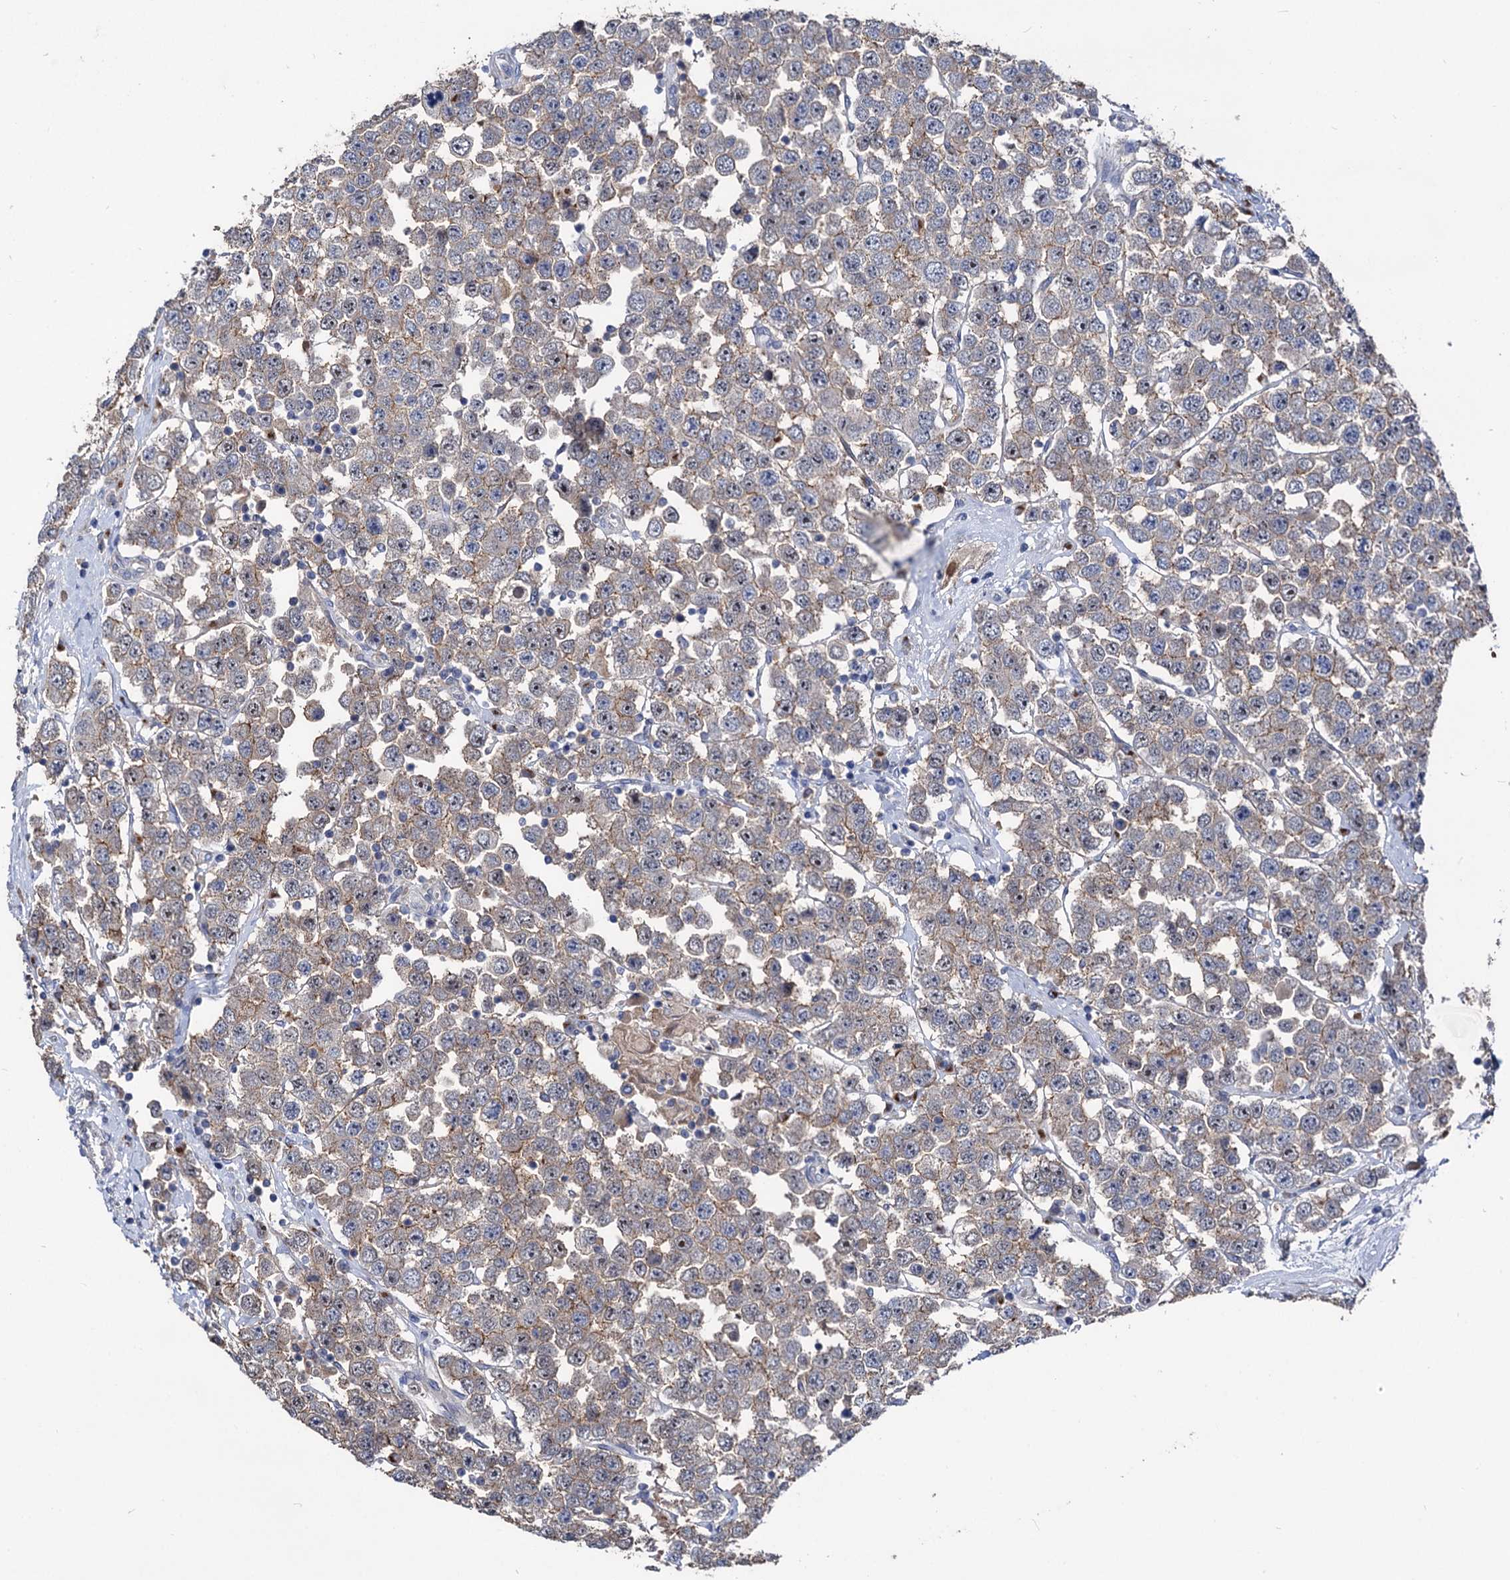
{"staining": {"intensity": "weak", "quantity": "25%-75%", "location": "cytoplasmic/membranous"}, "tissue": "testis cancer", "cell_type": "Tumor cells", "image_type": "cancer", "snomed": [{"axis": "morphology", "description": "Seminoma, NOS"}, {"axis": "topography", "description": "Testis"}], "caption": "IHC (DAB (3,3'-diaminobenzidine)) staining of human testis seminoma reveals weak cytoplasmic/membranous protein positivity in approximately 25%-75% of tumor cells. (DAB IHC, brown staining for protein, blue staining for nuclei).", "gene": "SMAGP", "patient": {"sex": "male", "age": 28}}